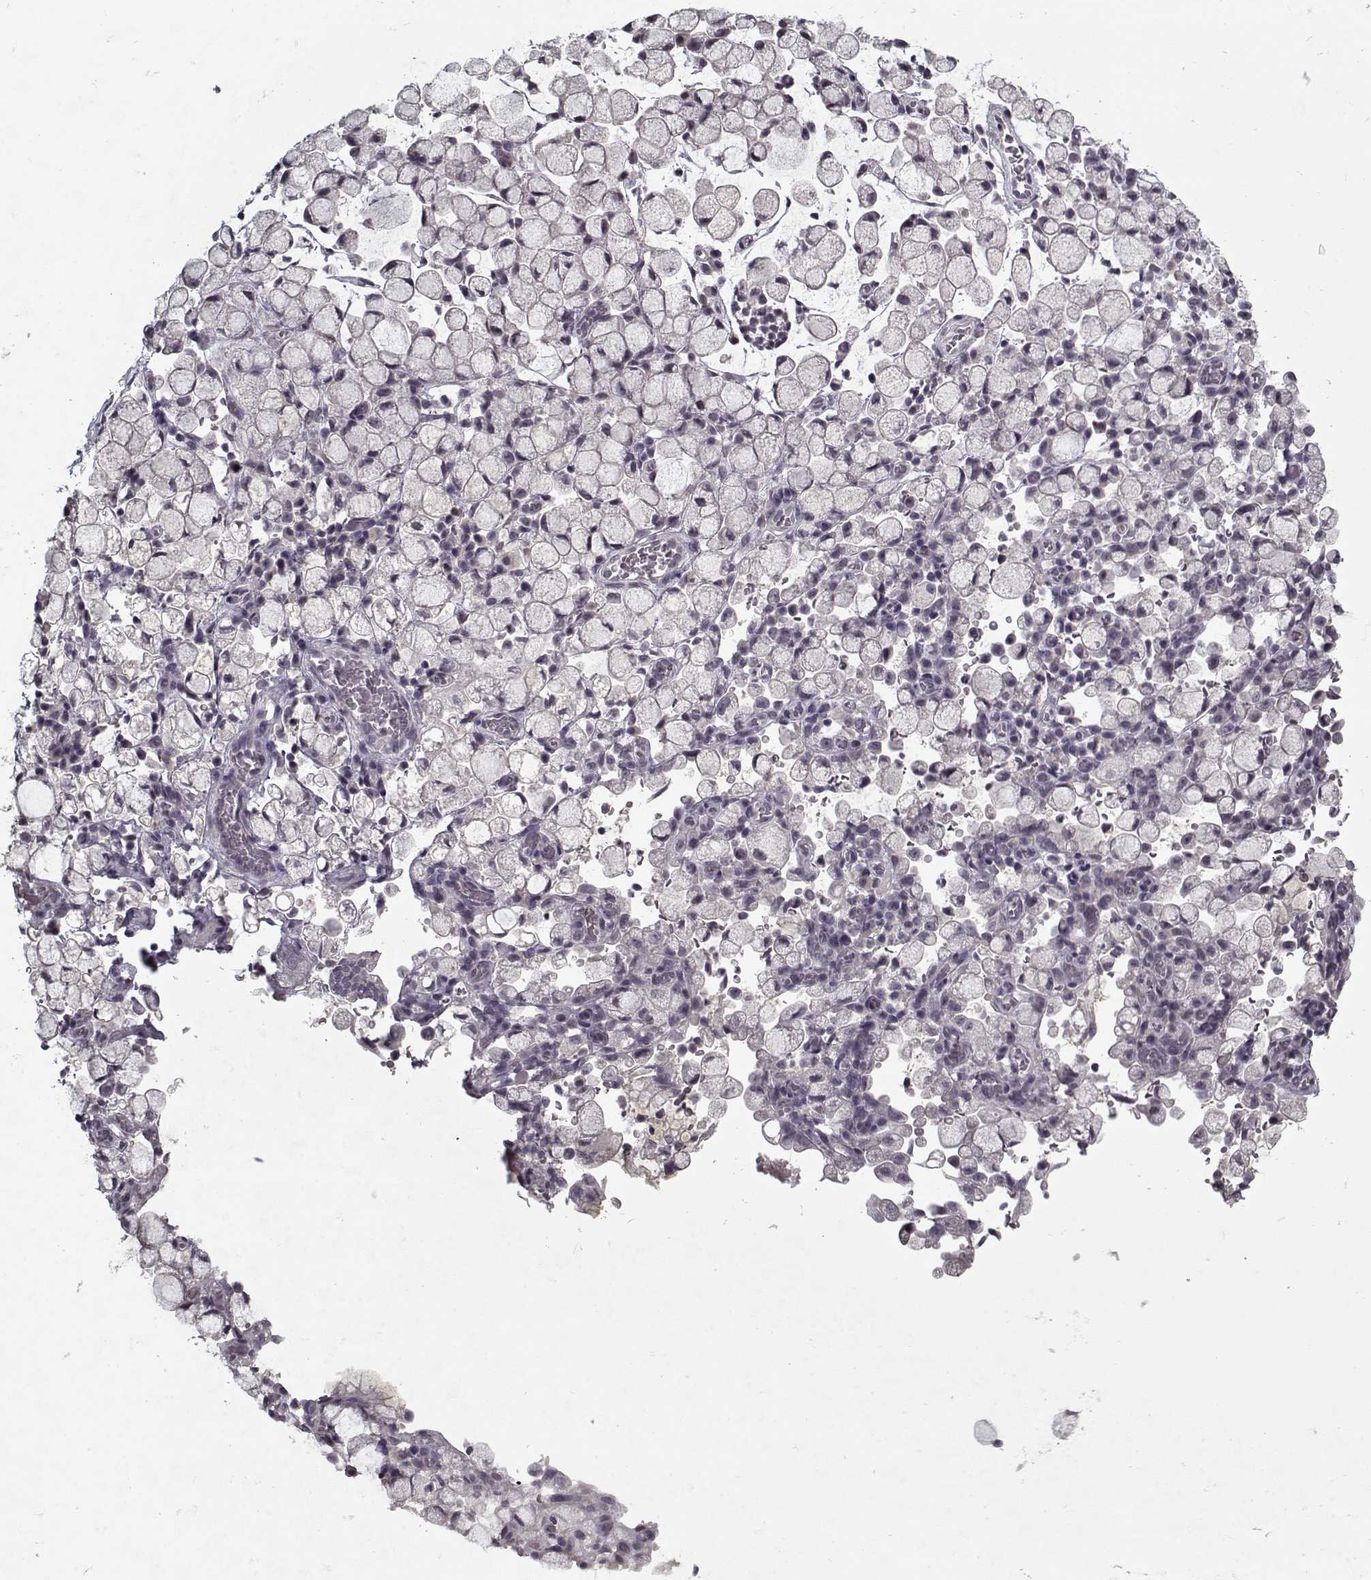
{"staining": {"intensity": "negative", "quantity": "none", "location": "none"}, "tissue": "stomach cancer", "cell_type": "Tumor cells", "image_type": "cancer", "snomed": [{"axis": "morphology", "description": "Adenocarcinoma, NOS"}, {"axis": "topography", "description": "Stomach"}], "caption": "High magnification brightfield microscopy of stomach cancer (adenocarcinoma) stained with DAB (brown) and counterstained with hematoxylin (blue): tumor cells show no significant positivity.", "gene": "LAMA2", "patient": {"sex": "male", "age": 58}}